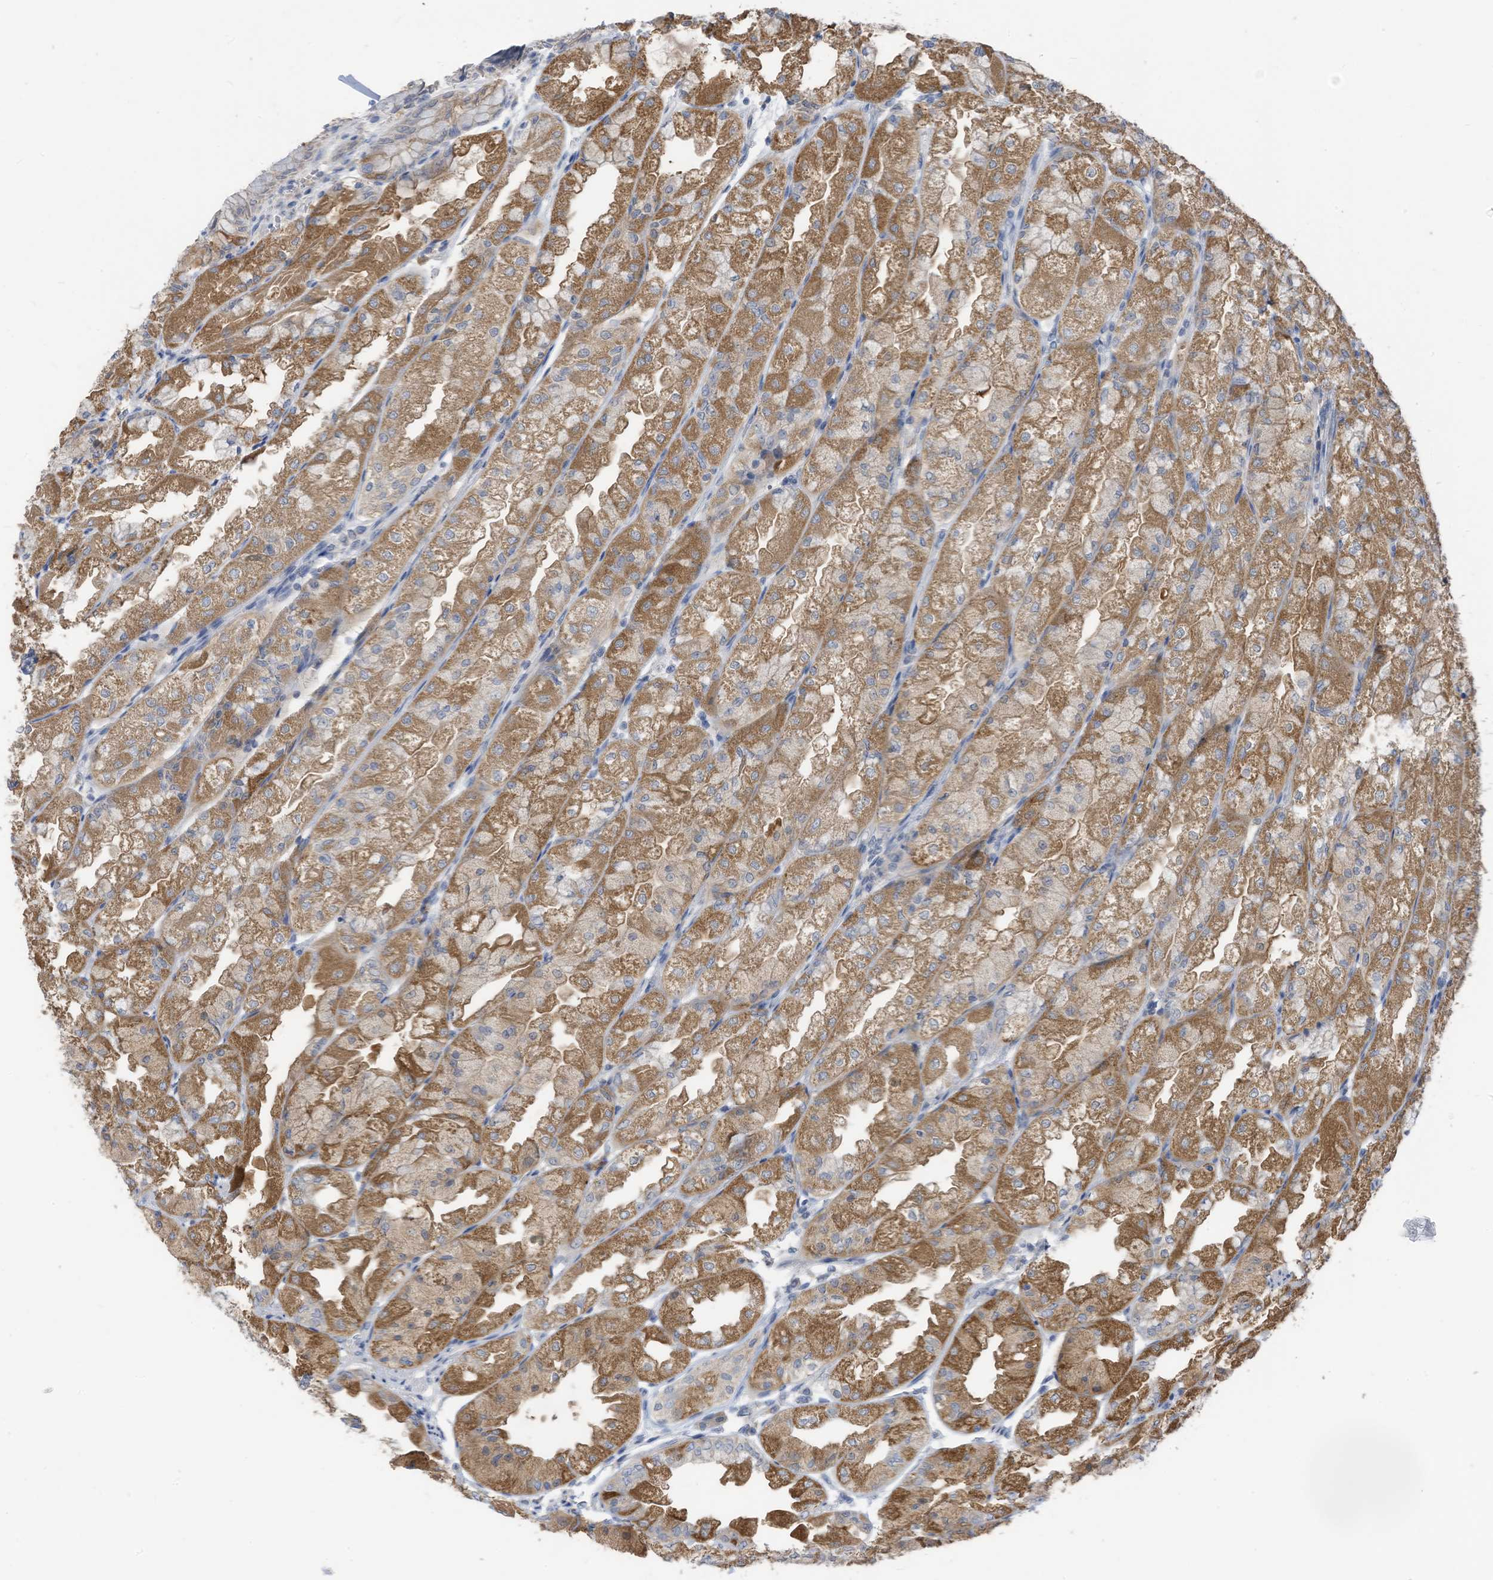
{"staining": {"intensity": "moderate", "quantity": ">75%", "location": "cytoplasmic/membranous"}, "tissue": "stomach", "cell_type": "Glandular cells", "image_type": "normal", "snomed": [{"axis": "morphology", "description": "Normal tissue, NOS"}, {"axis": "topography", "description": "Stomach, upper"}], "caption": "Protein staining of benign stomach demonstrates moderate cytoplasmic/membranous positivity in approximately >75% of glandular cells. (DAB IHC, brown staining for protein, blue staining for nuclei).", "gene": "LDAH", "patient": {"sex": "male", "age": 47}}